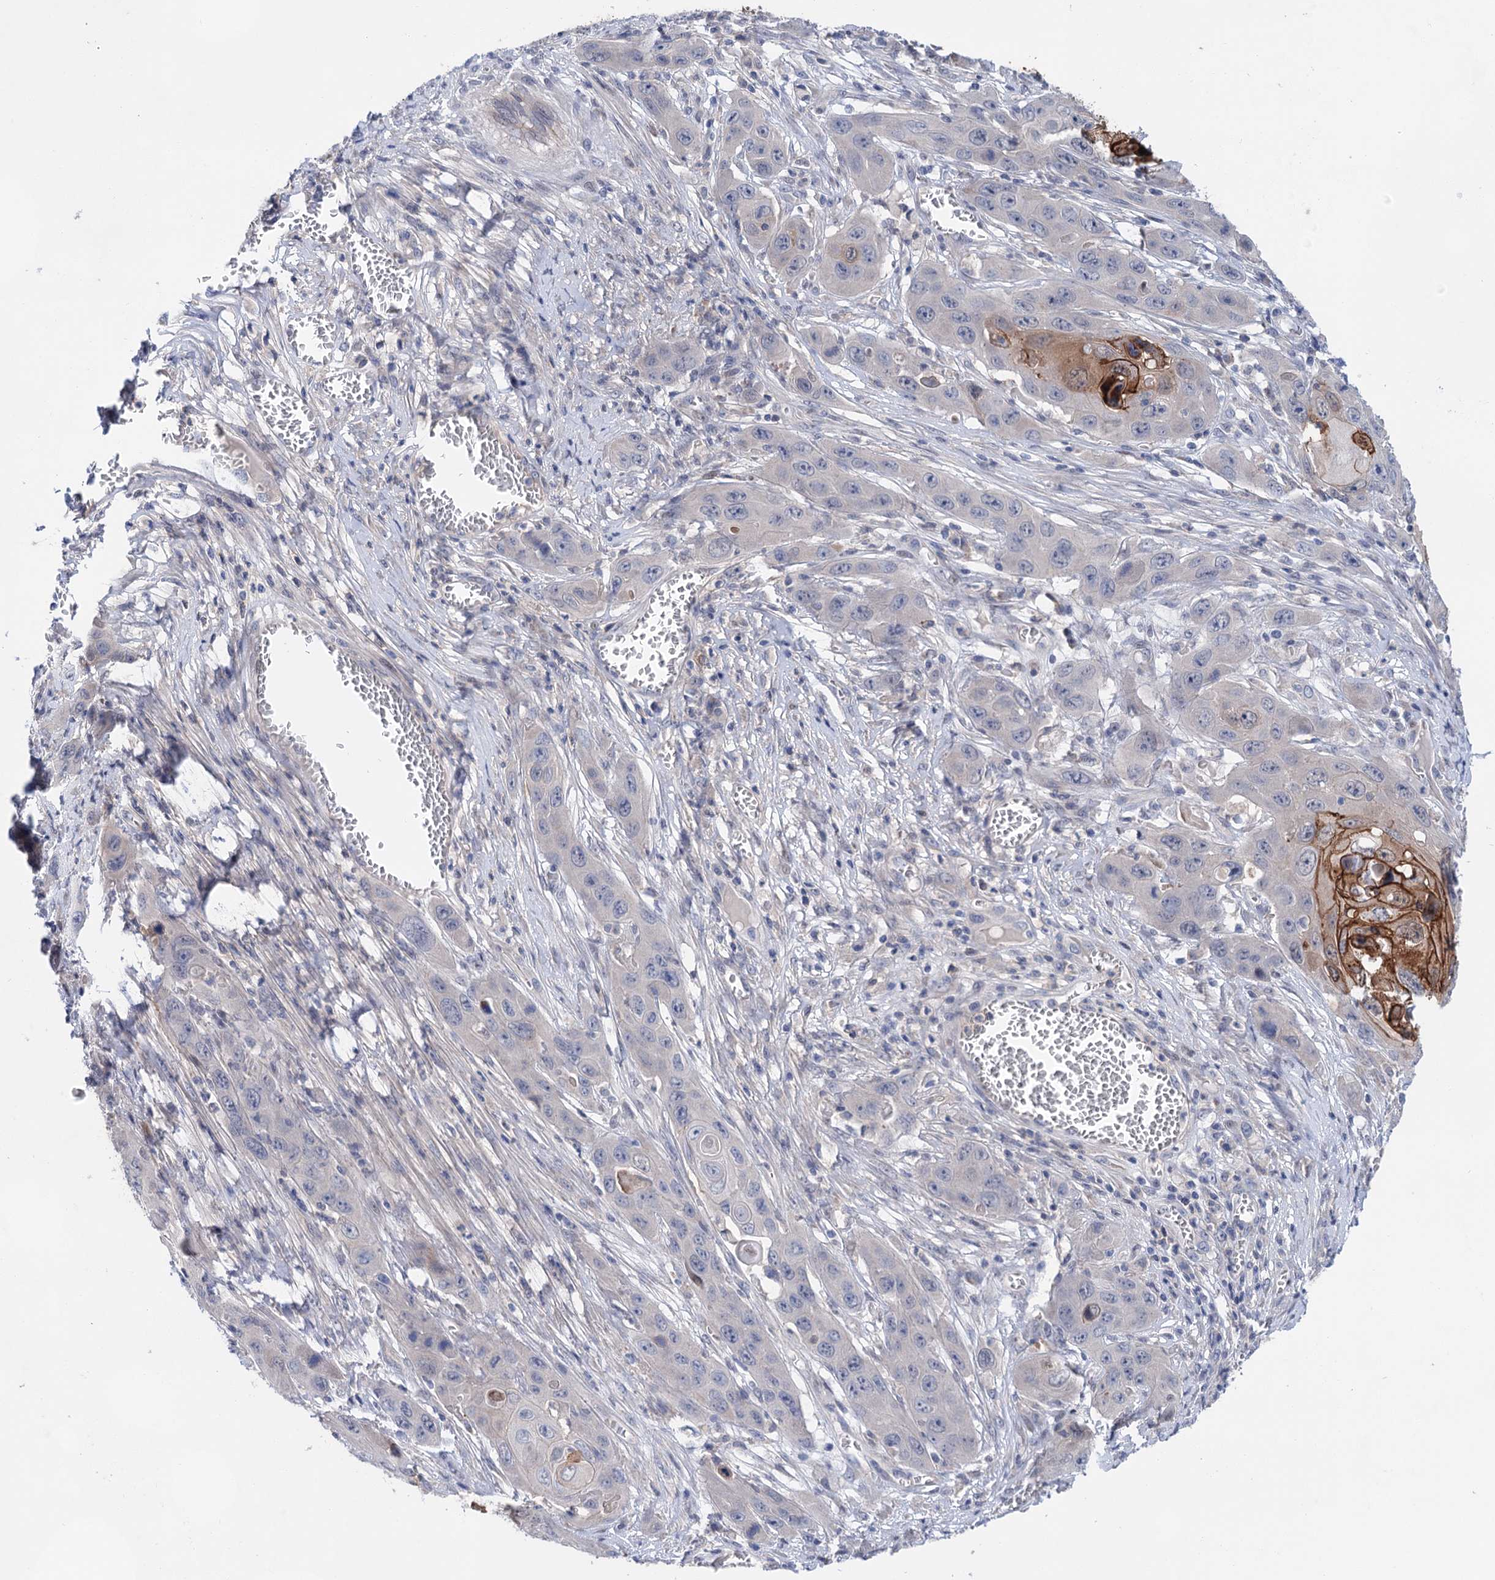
{"staining": {"intensity": "strong", "quantity": "<25%", "location": "cytoplasmic/membranous"}, "tissue": "skin cancer", "cell_type": "Tumor cells", "image_type": "cancer", "snomed": [{"axis": "morphology", "description": "Squamous cell carcinoma, NOS"}, {"axis": "topography", "description": "Skin"}], "caption": "Skin cancer stained with a protein marker demonstrates strong staining in tumor cells.", "gene": "MORN3", "patient": {"sex": "male", "age": 55}}